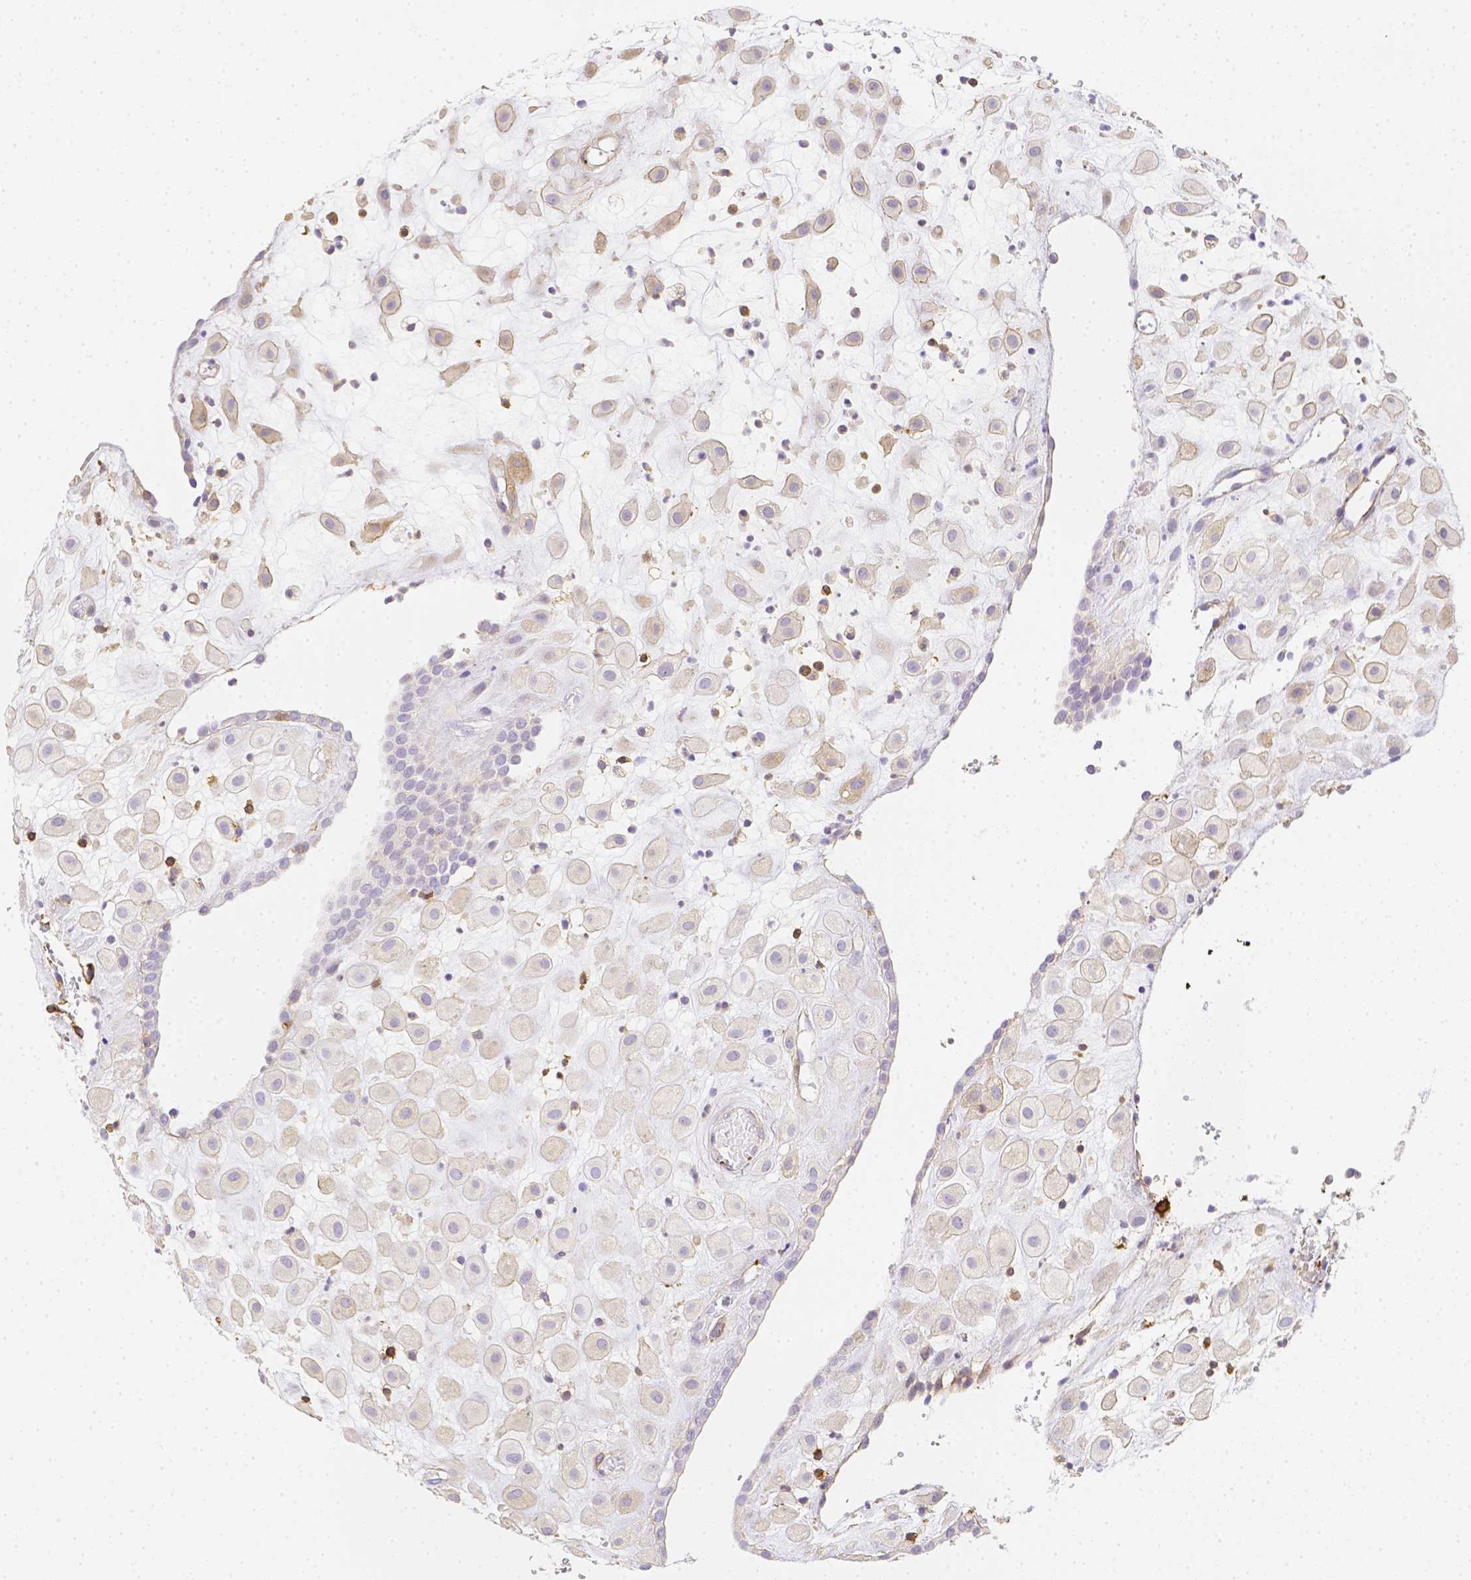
{"staining": {"intensity": "negative", "quantity": "none", "location": "none"}, "tissue": "placenta", "cell_type": "Decidual cells", "image_type": "normal", "snomed": [{"axis": "morphology", "description": "Normal tissue, NOS"}, {"axis": "topography", "description": "Placenta"}], "caption": "Decidual cells show no significant protein staining in unremarkable placenta. (Brightfield microscopy of DAB (3,3'-diaminobenzidine) immunohistochemistry (IHC) at high magnification).", "gene": "ASAH2B", "patient": {"sex": "female", "age": 24}}